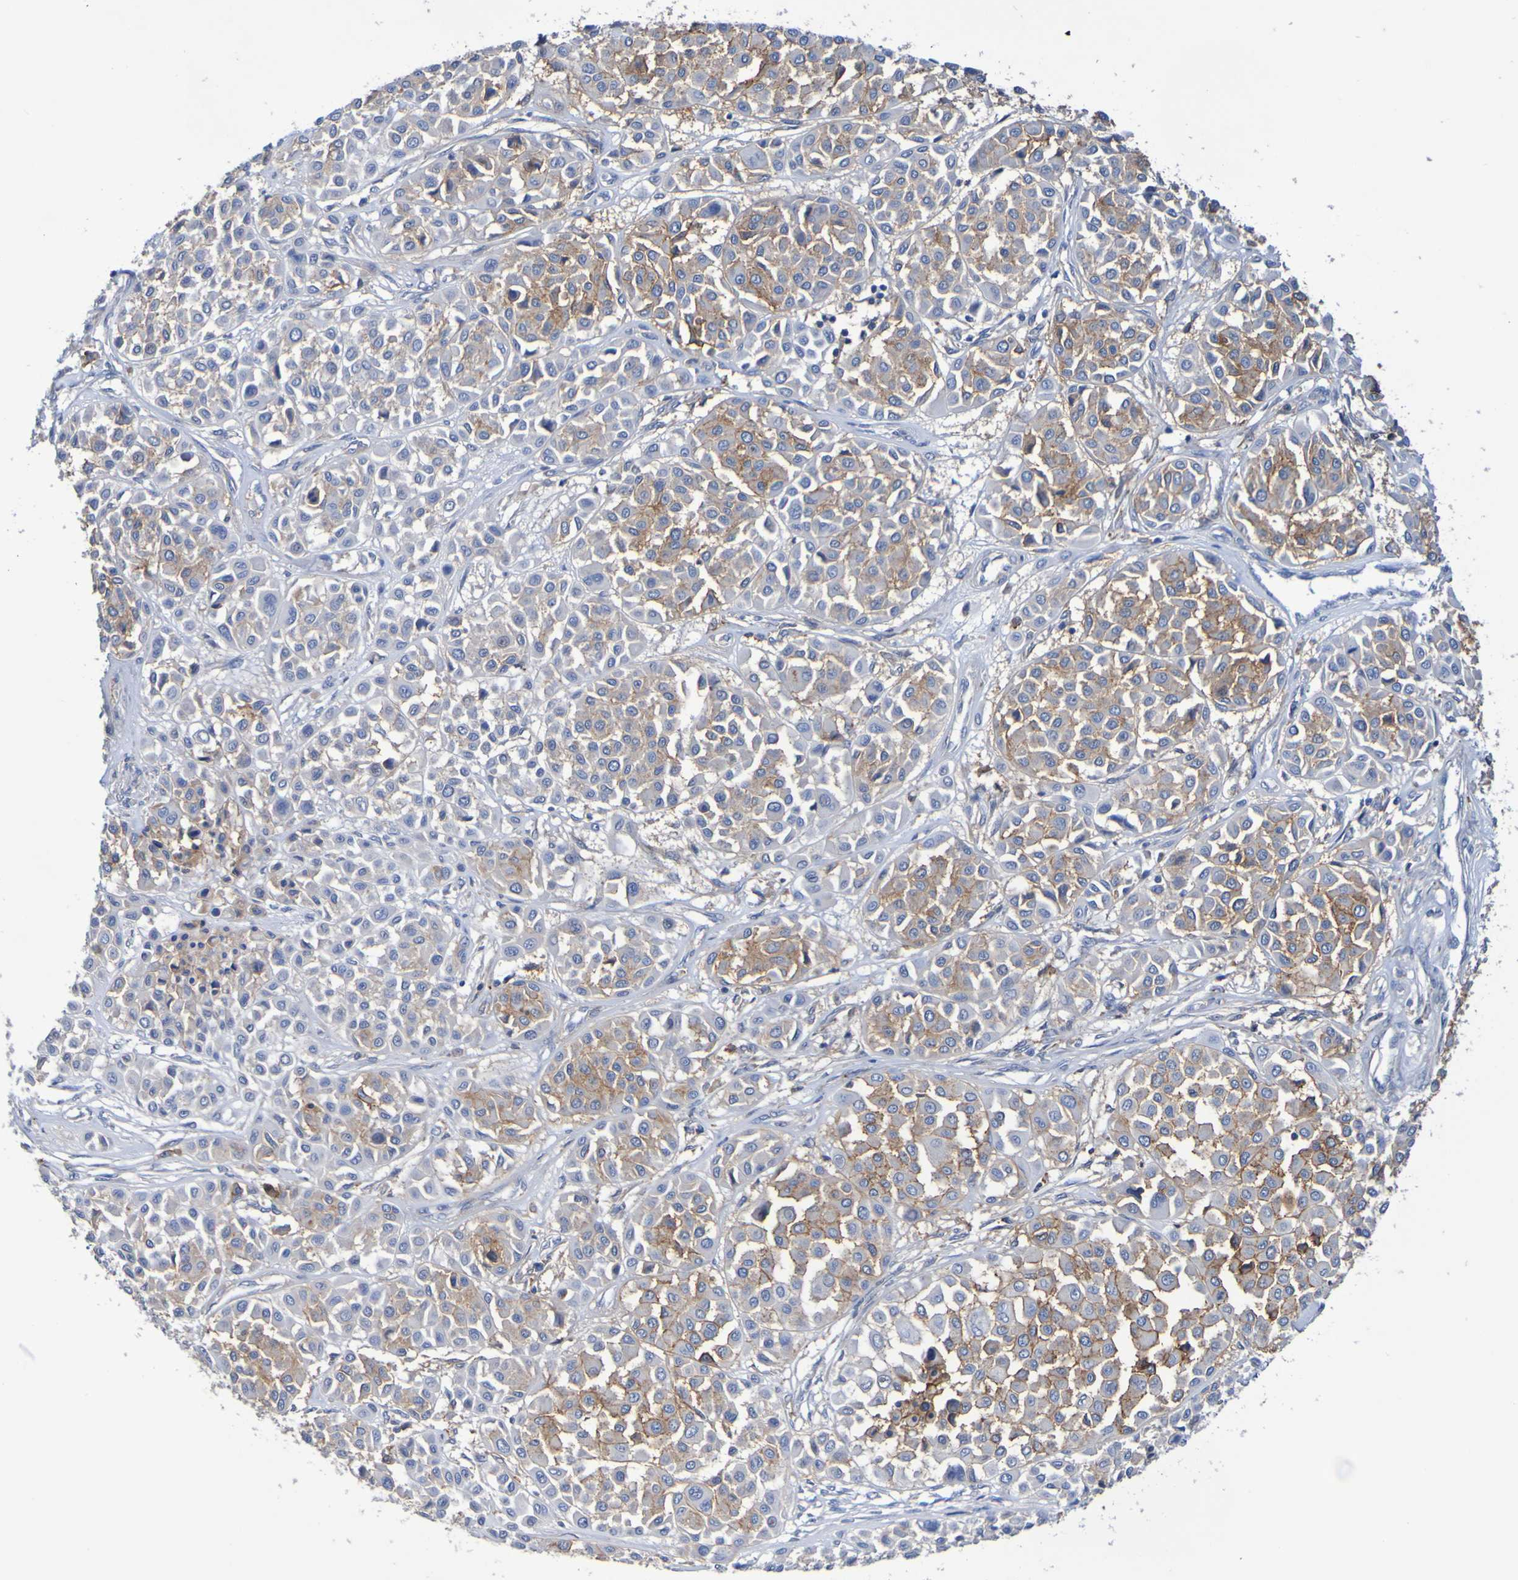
{"staining": {"intensity": "moderate", "quantity": "25%-75%", "location": "cytoplasmic/membranous"}, "tissue": "melanoma", "cell_type": "Tumor cells", "image_type": "cancer", "snomed": [{"axis": "morphology", "description": "Malignant melanoma, Metastatic site"}, {"axis": "topography", "description": "Soft tissue"}], "caption": "An IHC histopathology image of neoplastic tissue is shown. Protein staining in brown labels moderate cytoplasmic/membranous positivity in malignant melanoma (metastatic site) within tumor cells.", "gene": "SLC3A2", "patient": {"sex": "male", "age": 41}}